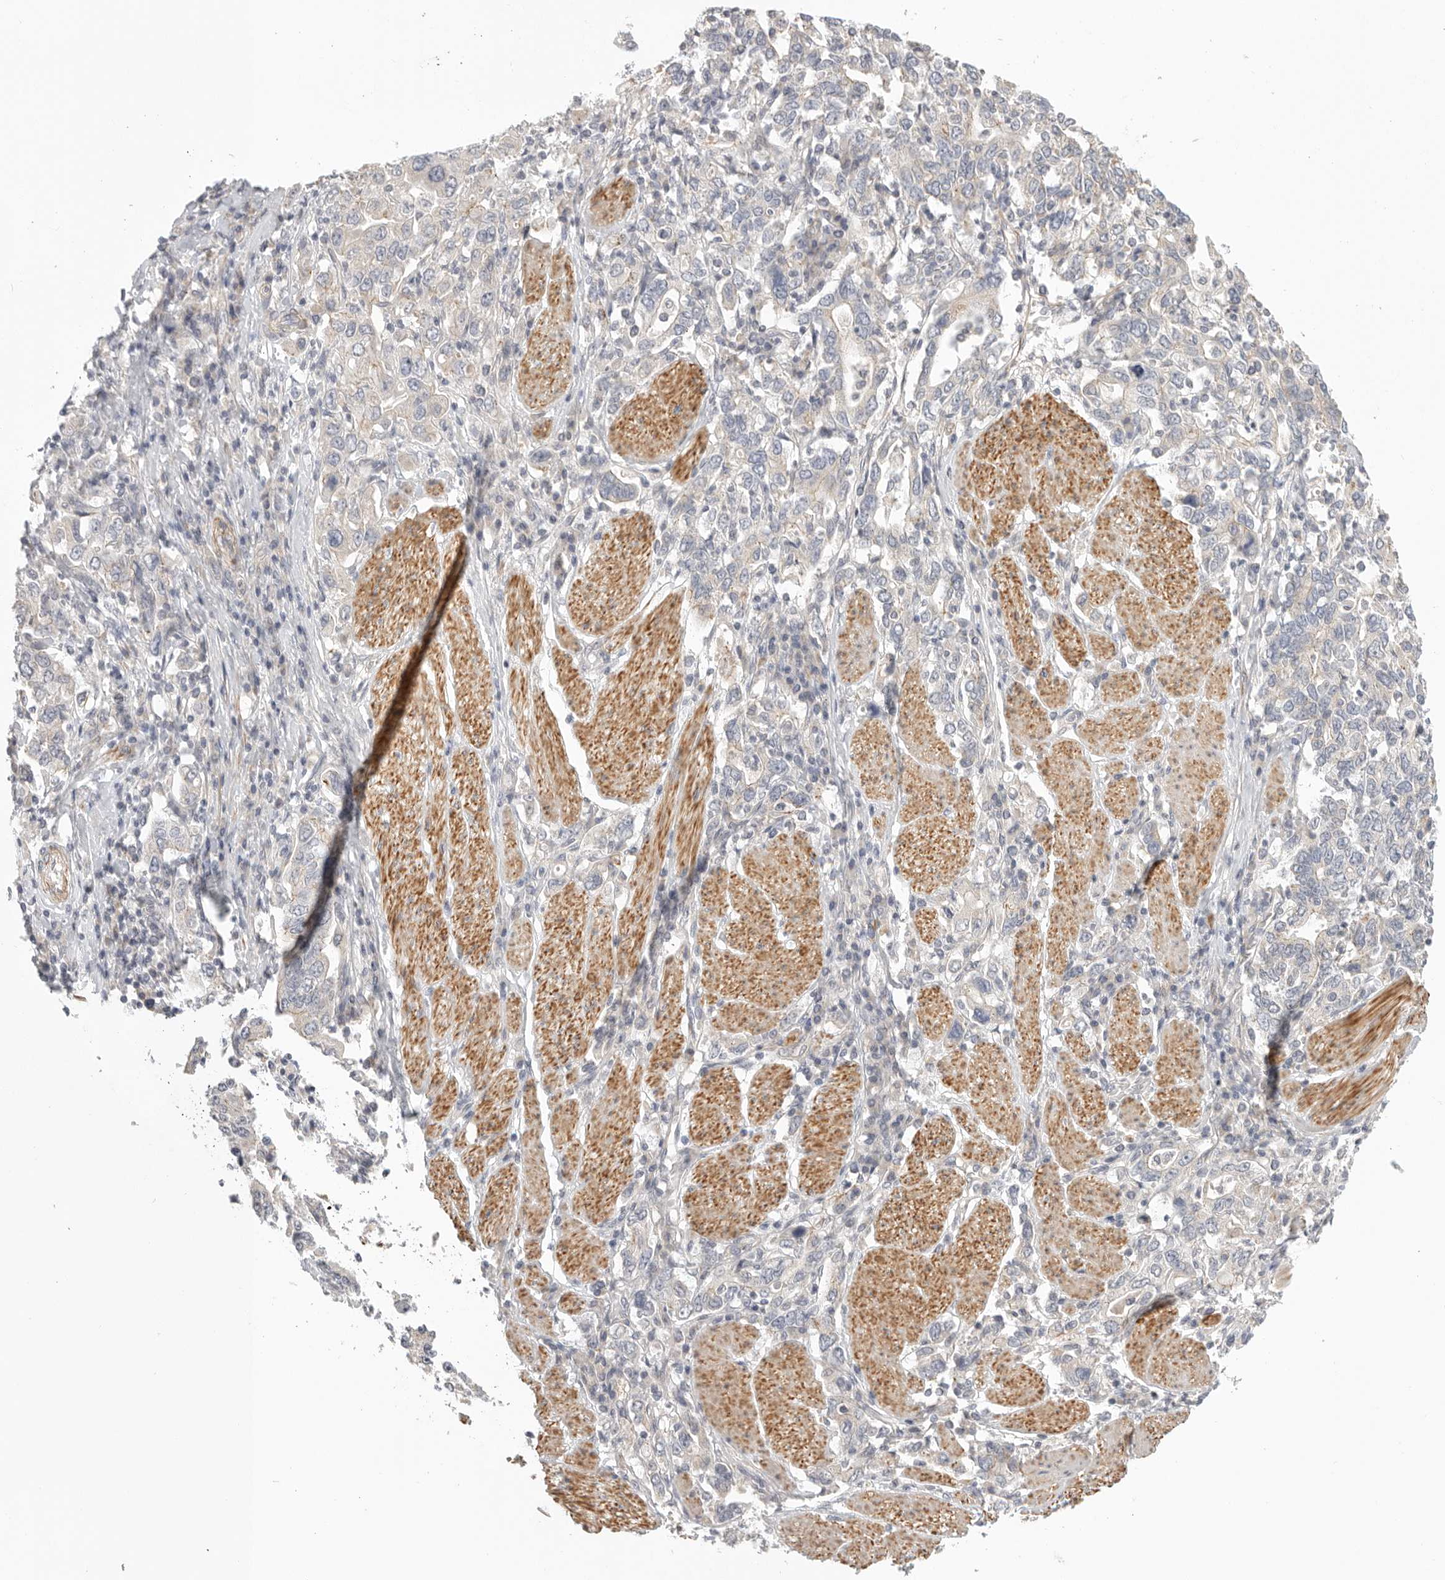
{"staining": {"intensity": "negative", "quantity": "none", "location": "none"}, "tissue": "stomach cancer", "cell_type": "Tumor cells", "image_type": "cancer", "snomed": [{"axis": "morphology", "description": "Adenocarcinoma, NOS"}, {"axis": "topography", "description": "Stomach, upper"}], "caption": "High power microscopy photomicrograph of an immunohistochemistry histopathology image of adenocarcinoma (stomach), revealing no significant positivity in tumor cells.", "gene": "STAB2", "patient": {"sex": "male", "age": 62}}